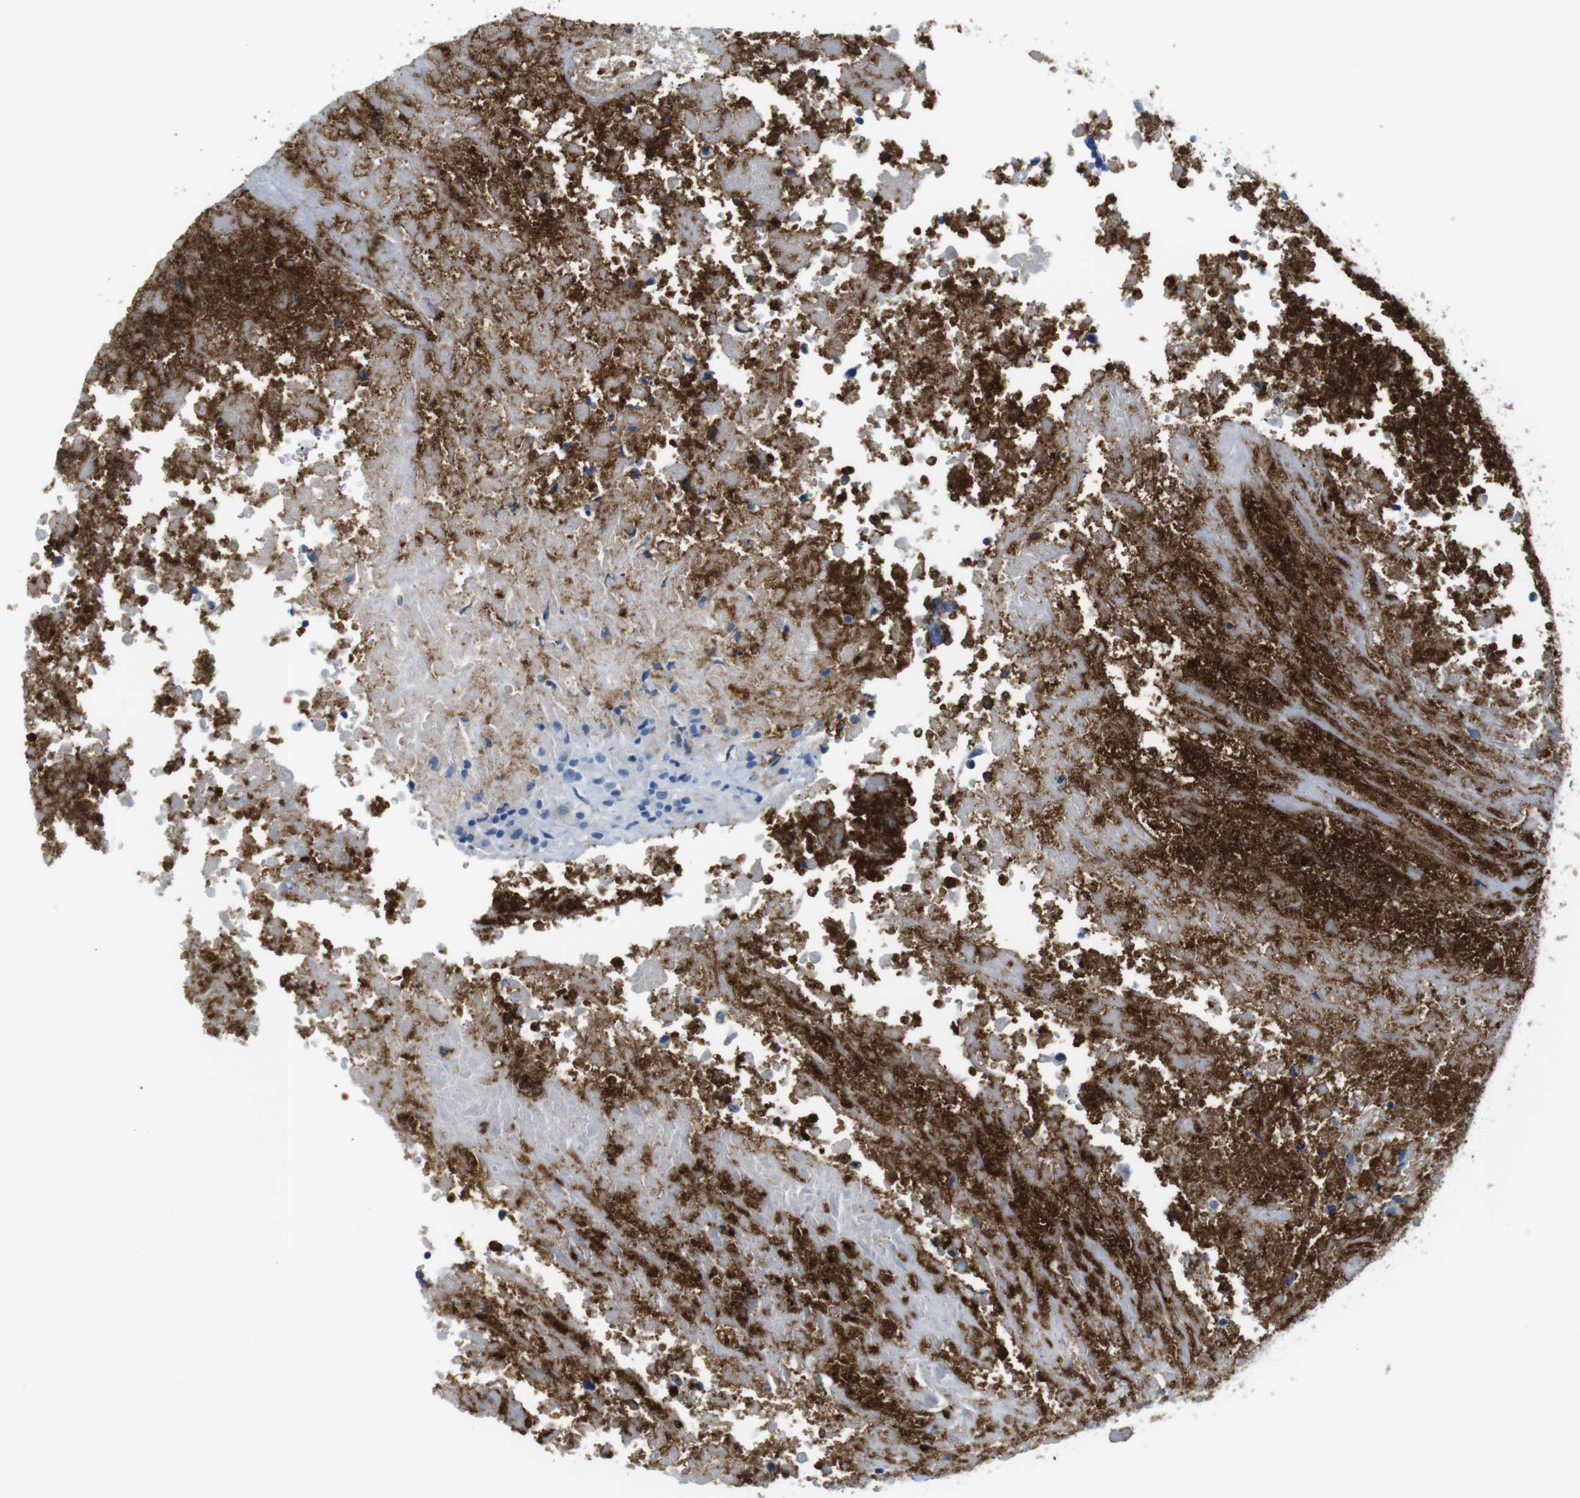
{"staining": {"intensity": "negative", "quantity": "none", "location": "none"}, "tissue": "testis cancer", "cell_type": "Tumor cells", "image_type": "cancer", "snomed": [{"axis": "morphology", "description": "Necrosis, NOS"}, {"axis": "morphology", "description": "Carcinoma, Embryonal, NOS"}, {"axis": "topography", "description": "Testis"}], "caption": "DAB (3,3'-diaminobenzidine) immunohistochemical staining of testis embryonal carcinoma displays no significant staining in tumor cells.", "gene": "MCEMP1", "patient": {"sex": "male", "age": 19}}